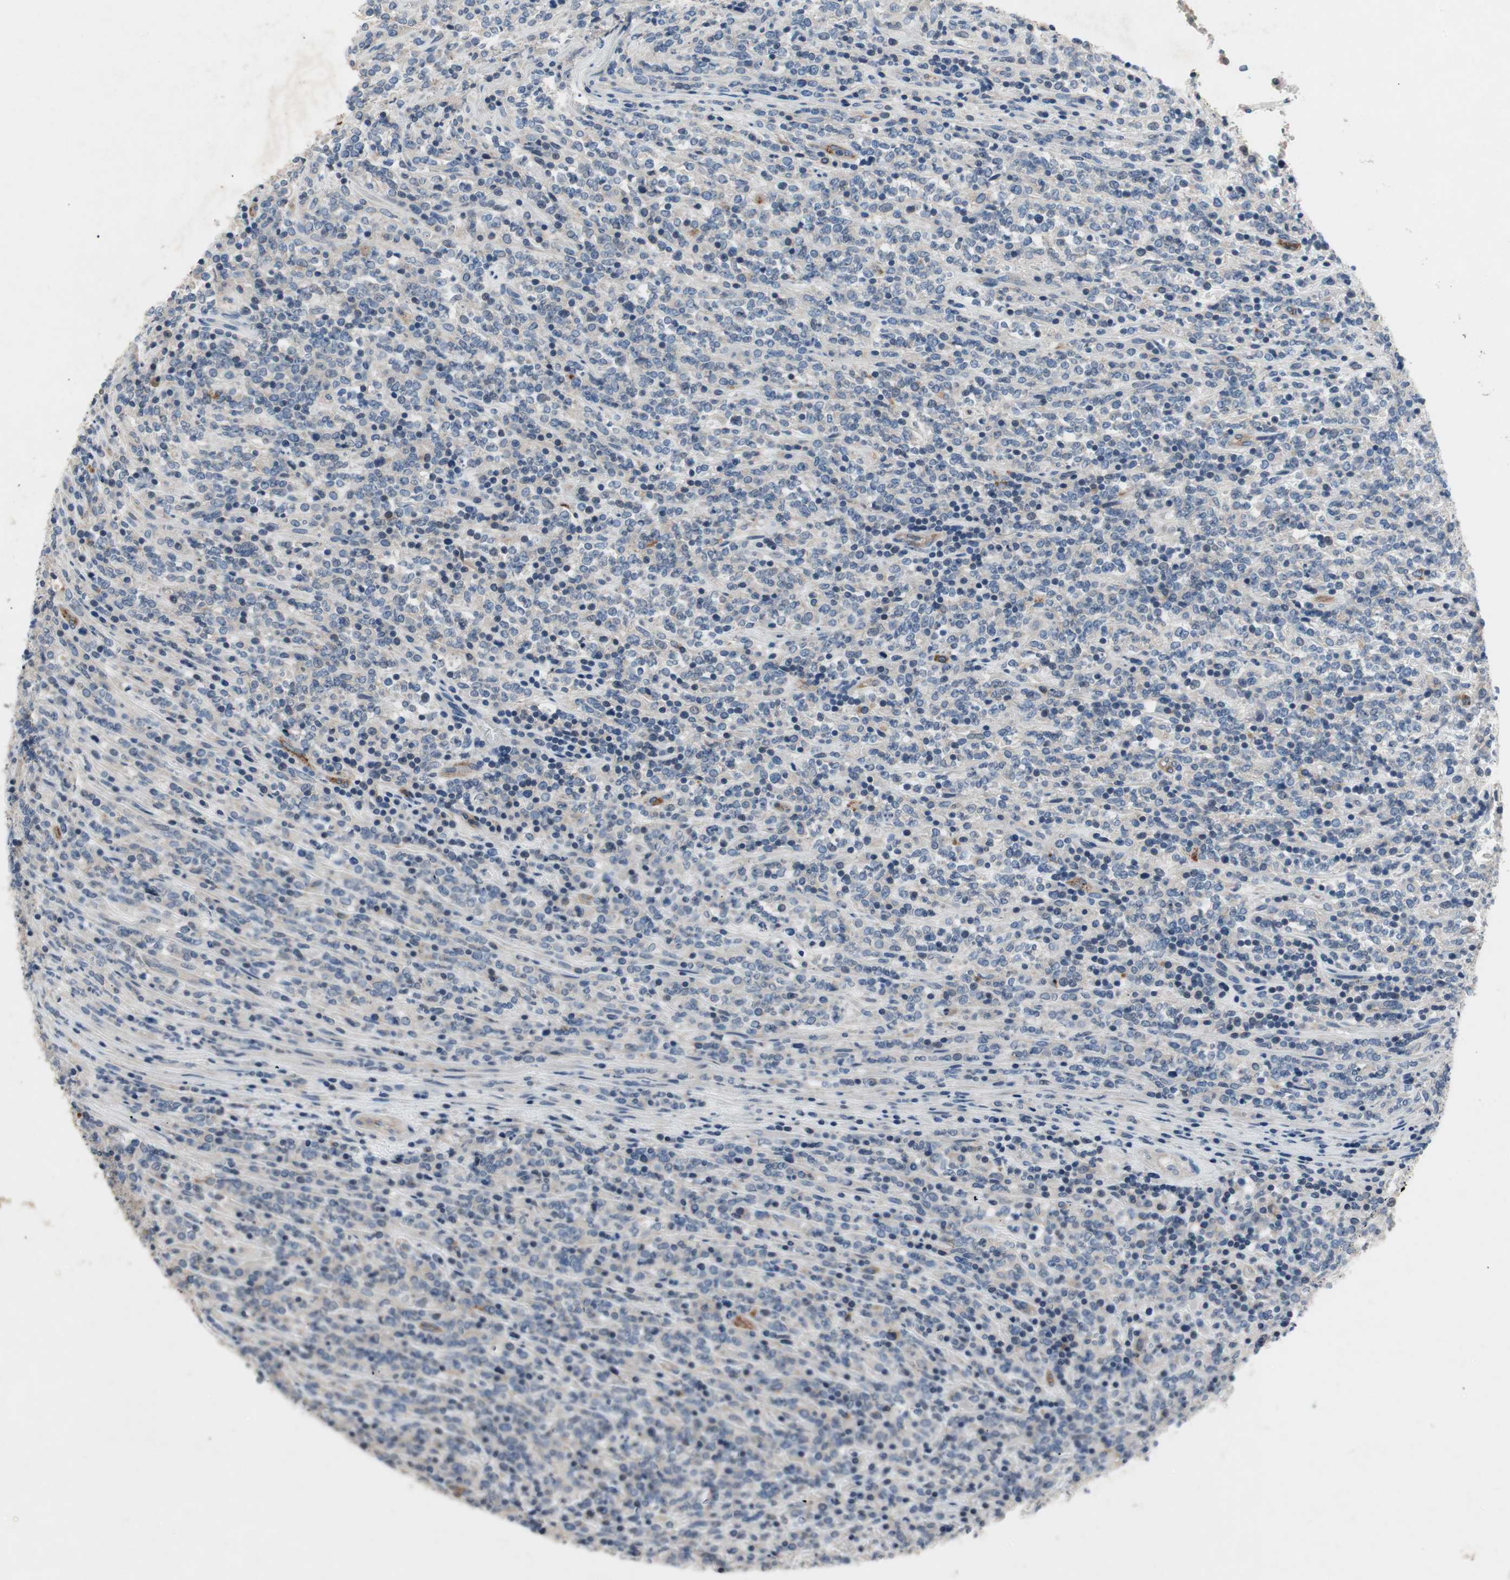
{"staining": {"intensity": "negative", "quantity": "none", "location": "none"}, "tissue": "lymphoma", "cell_type": "Tumor cells", "image_type": "cancer", "snomed": [{"axis": "morphology", "description": "Malignant lymphoma, non-Hodgkin's type, High grade"}, {"axis": "topography", "description": "Soft tissue"}], "caption": "Immunohistochemistry (IHC) of human lymphoma exhibits no positivity in tumor cells. The staining was performed using DAB to visualize the protein expression in brown, while the nuclei were stained in blue with hematoxylin (Magnification: 20x).", "gene": "ALPL", "patient": {"sex": "male", "age": 18}}